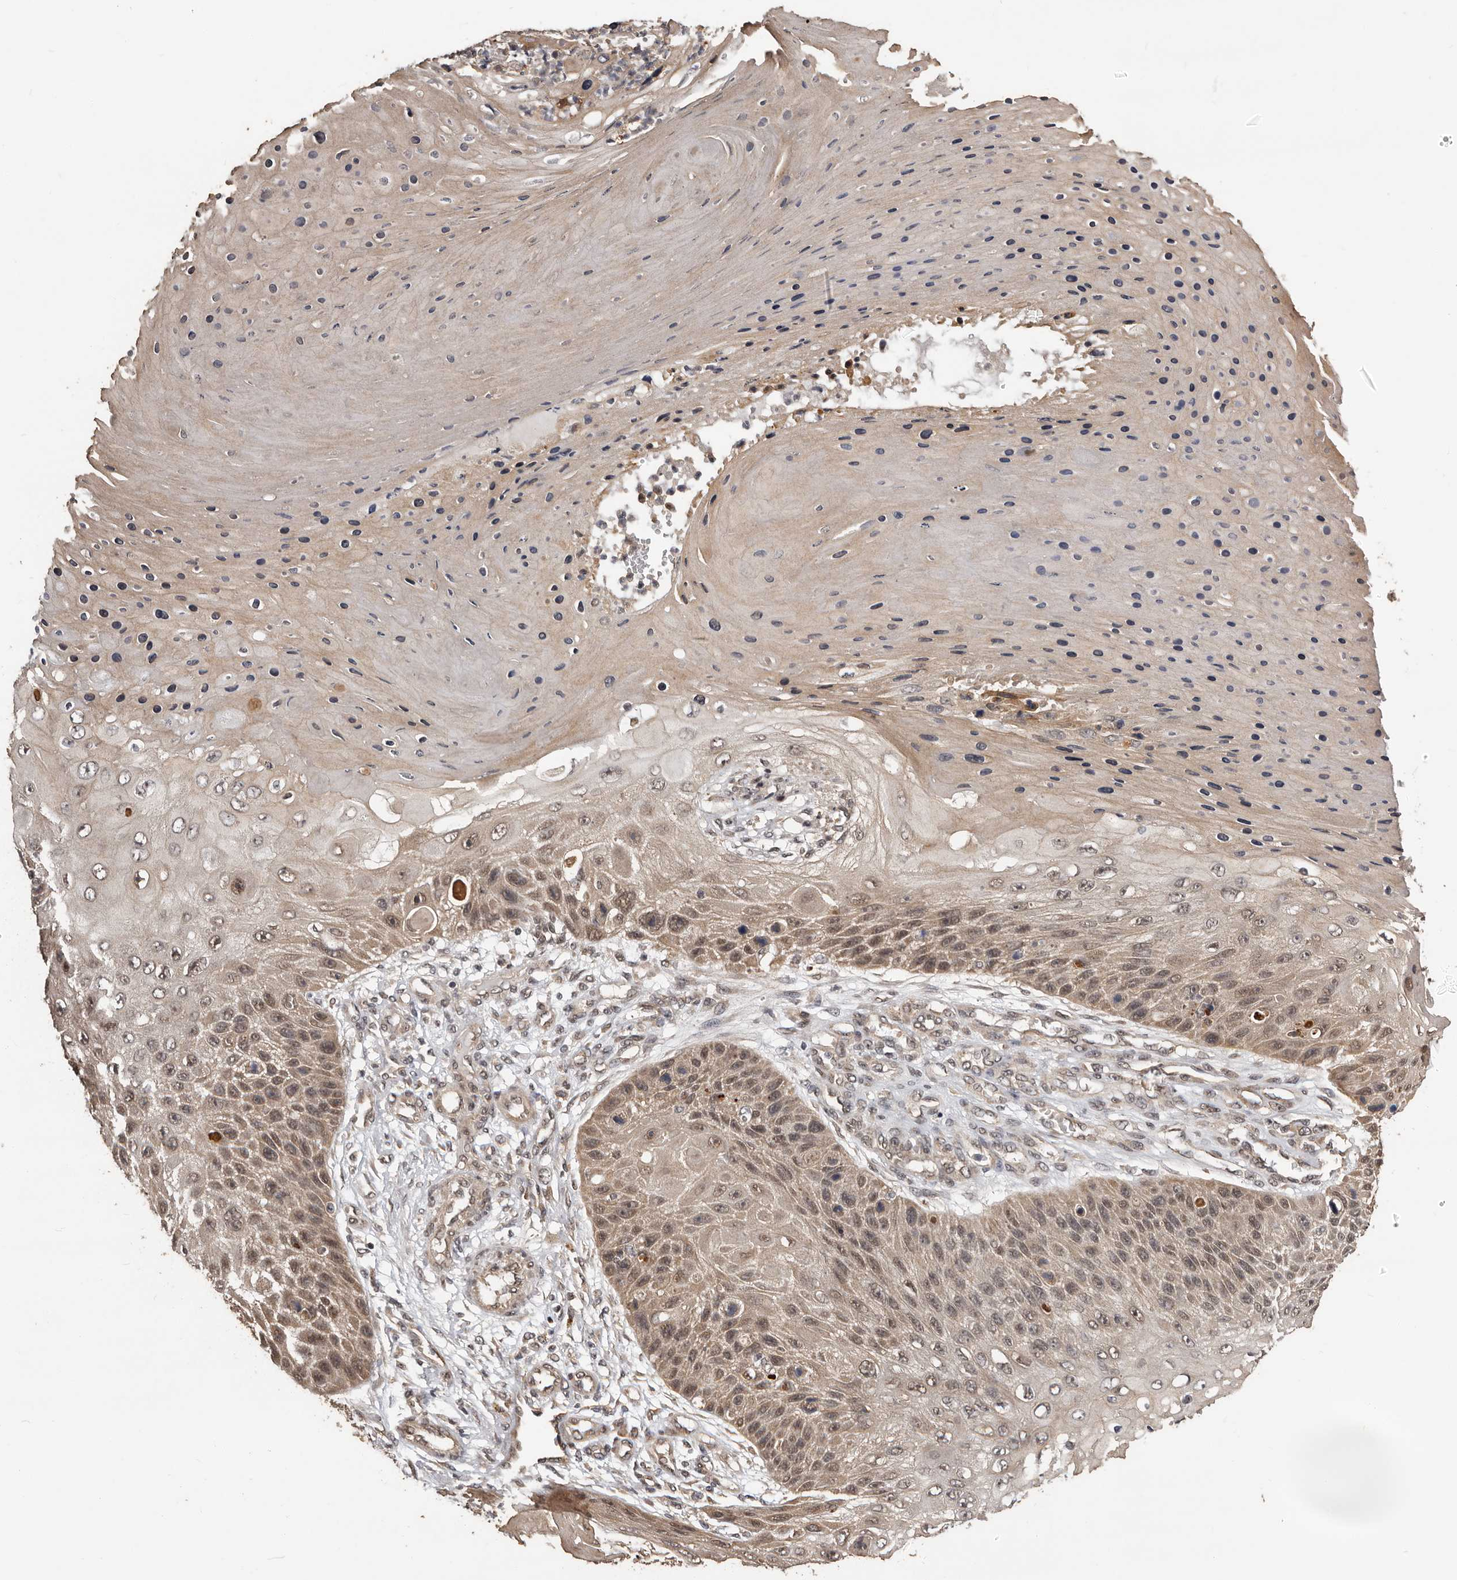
{"staining": {"intensity": "weak", "quantity": ">75%", "location": "cytoplasmic/membranous,nuclear"}, "tissue": "skin cancer", "cell_type": "Tumor cells", "image_type": "cancer", "snomed": [{"axis": "morphology", "description": "Squamous cell carcinoma, NOS"}, {"axis": "topography", "description": "Skin"}], "caption": "Immunohistochemistry (IHC) photomicrograph of human skin cancer stained for a protein (brown), which shows low levels of weak cytoplasmic/membranous and nuclear staining in approximately >75% of tumor cells.", "gene": "VPS37A", "patient": {"sex": "female", "age": 88}}